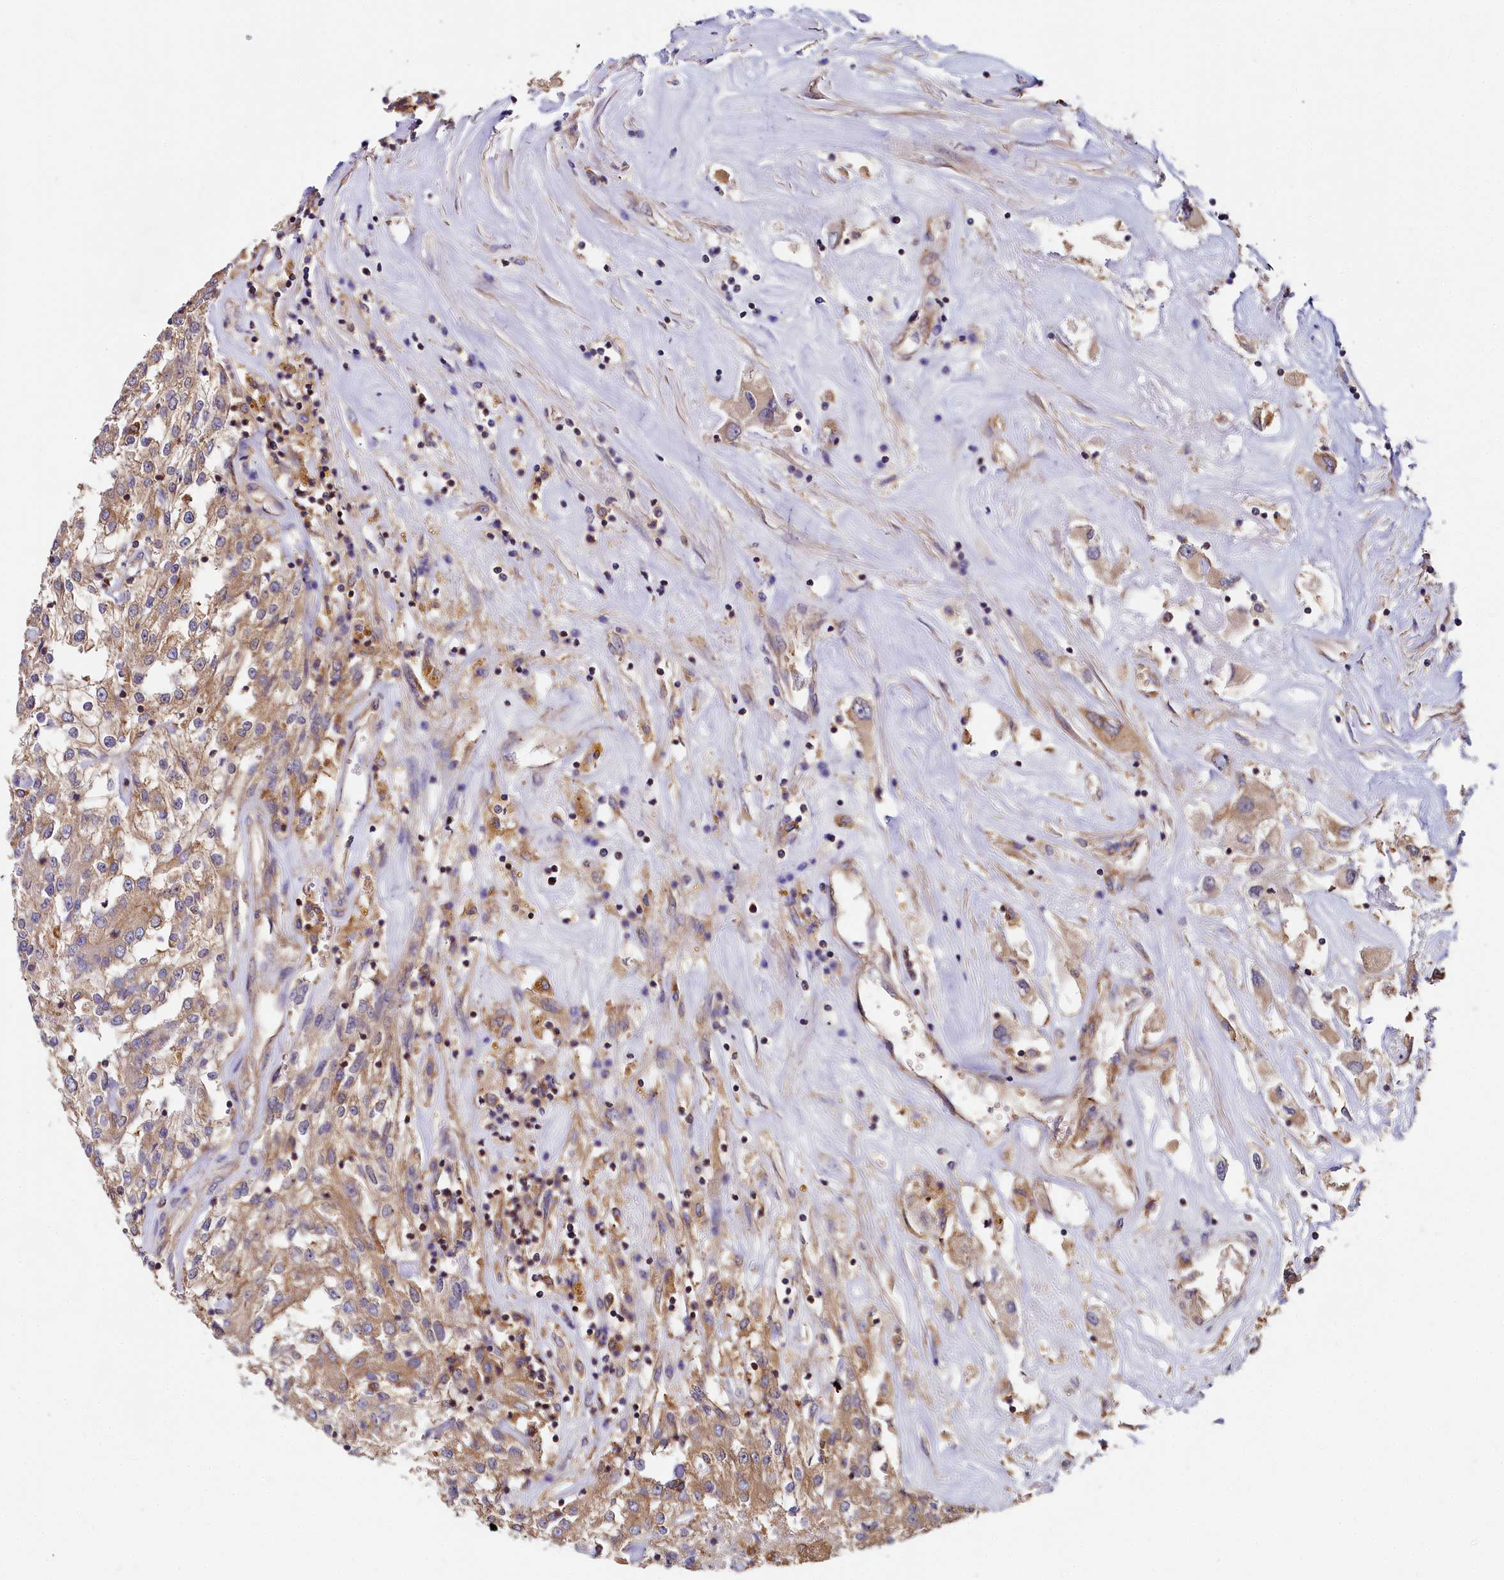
{"staining": {"intensity": "weak", "quantity": ">75%", "location": "cytoplasmic/membranous"}, "tissue": "renal cancer", "cell_type": "Tumor cells", "image_type": "cancer", "snomed": [{"axis": "morphology", "description": "Adenocarcinoma, NOS"}, {"axis": "topography", "description": "Kidney"}], "caption": "The immunohistochemical stain shows weak cytoplasmic/membranous positivity in tumor cells of renal cancer tissue.", "gene": "PPIP5K1", "patient": {"sex": "female", "age": 52}}